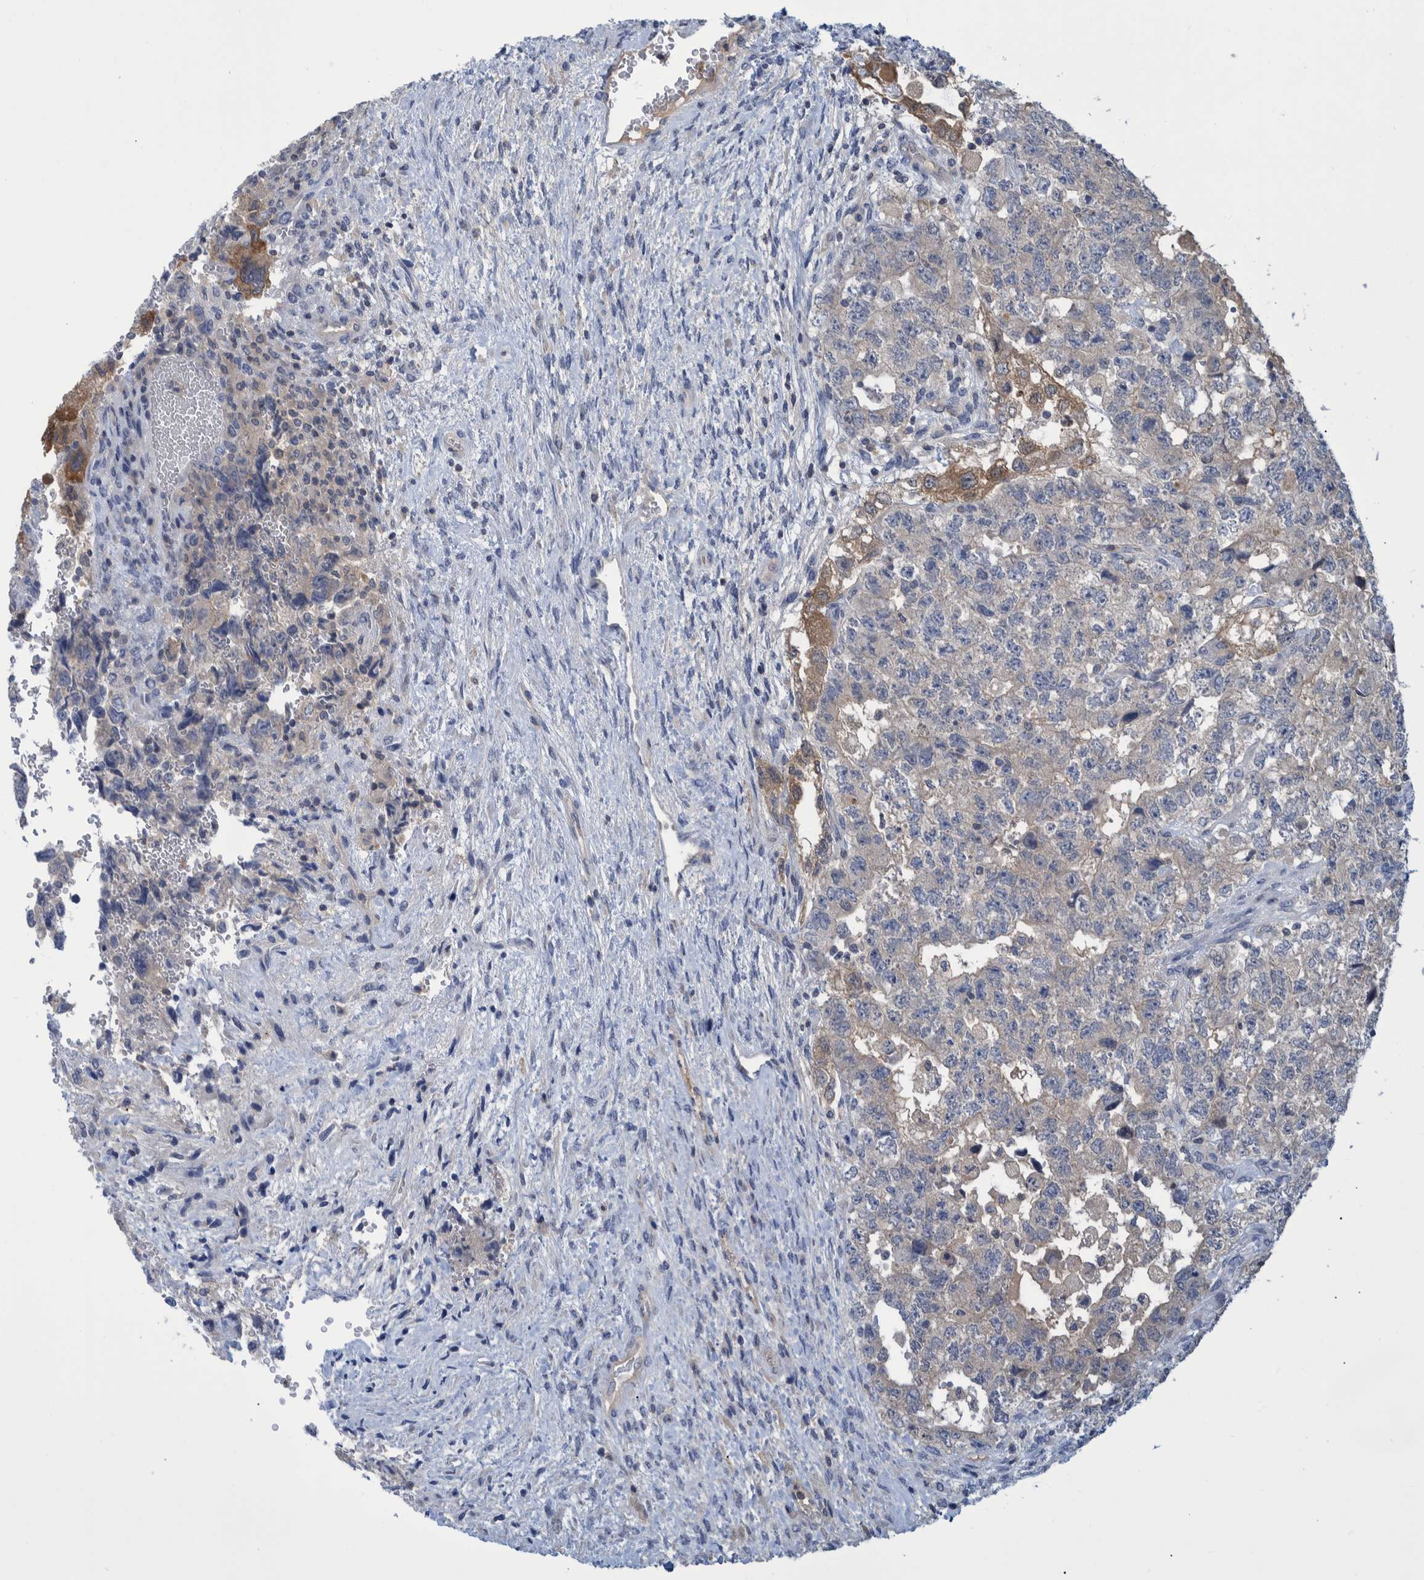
{"staining": {"intensity": "negative", "quantity": "none", "location": "none"}, "tissue": "testis cancer", "cell_type": "Tumor cells", "image_type": "cancer", "snomed": [{"axis": "morphology", "description": "Carcinoma, Embryonal, NOS"}, {"axis": "topography", "description": "Testis"}], "caption": "This is an immunohistochemistry (IHC) micrograph of testis embryonal carcinoma. There is no staining in tumor cells.", "gene": "PCYT2", "patient": {"sex": "male", "age": 36}}